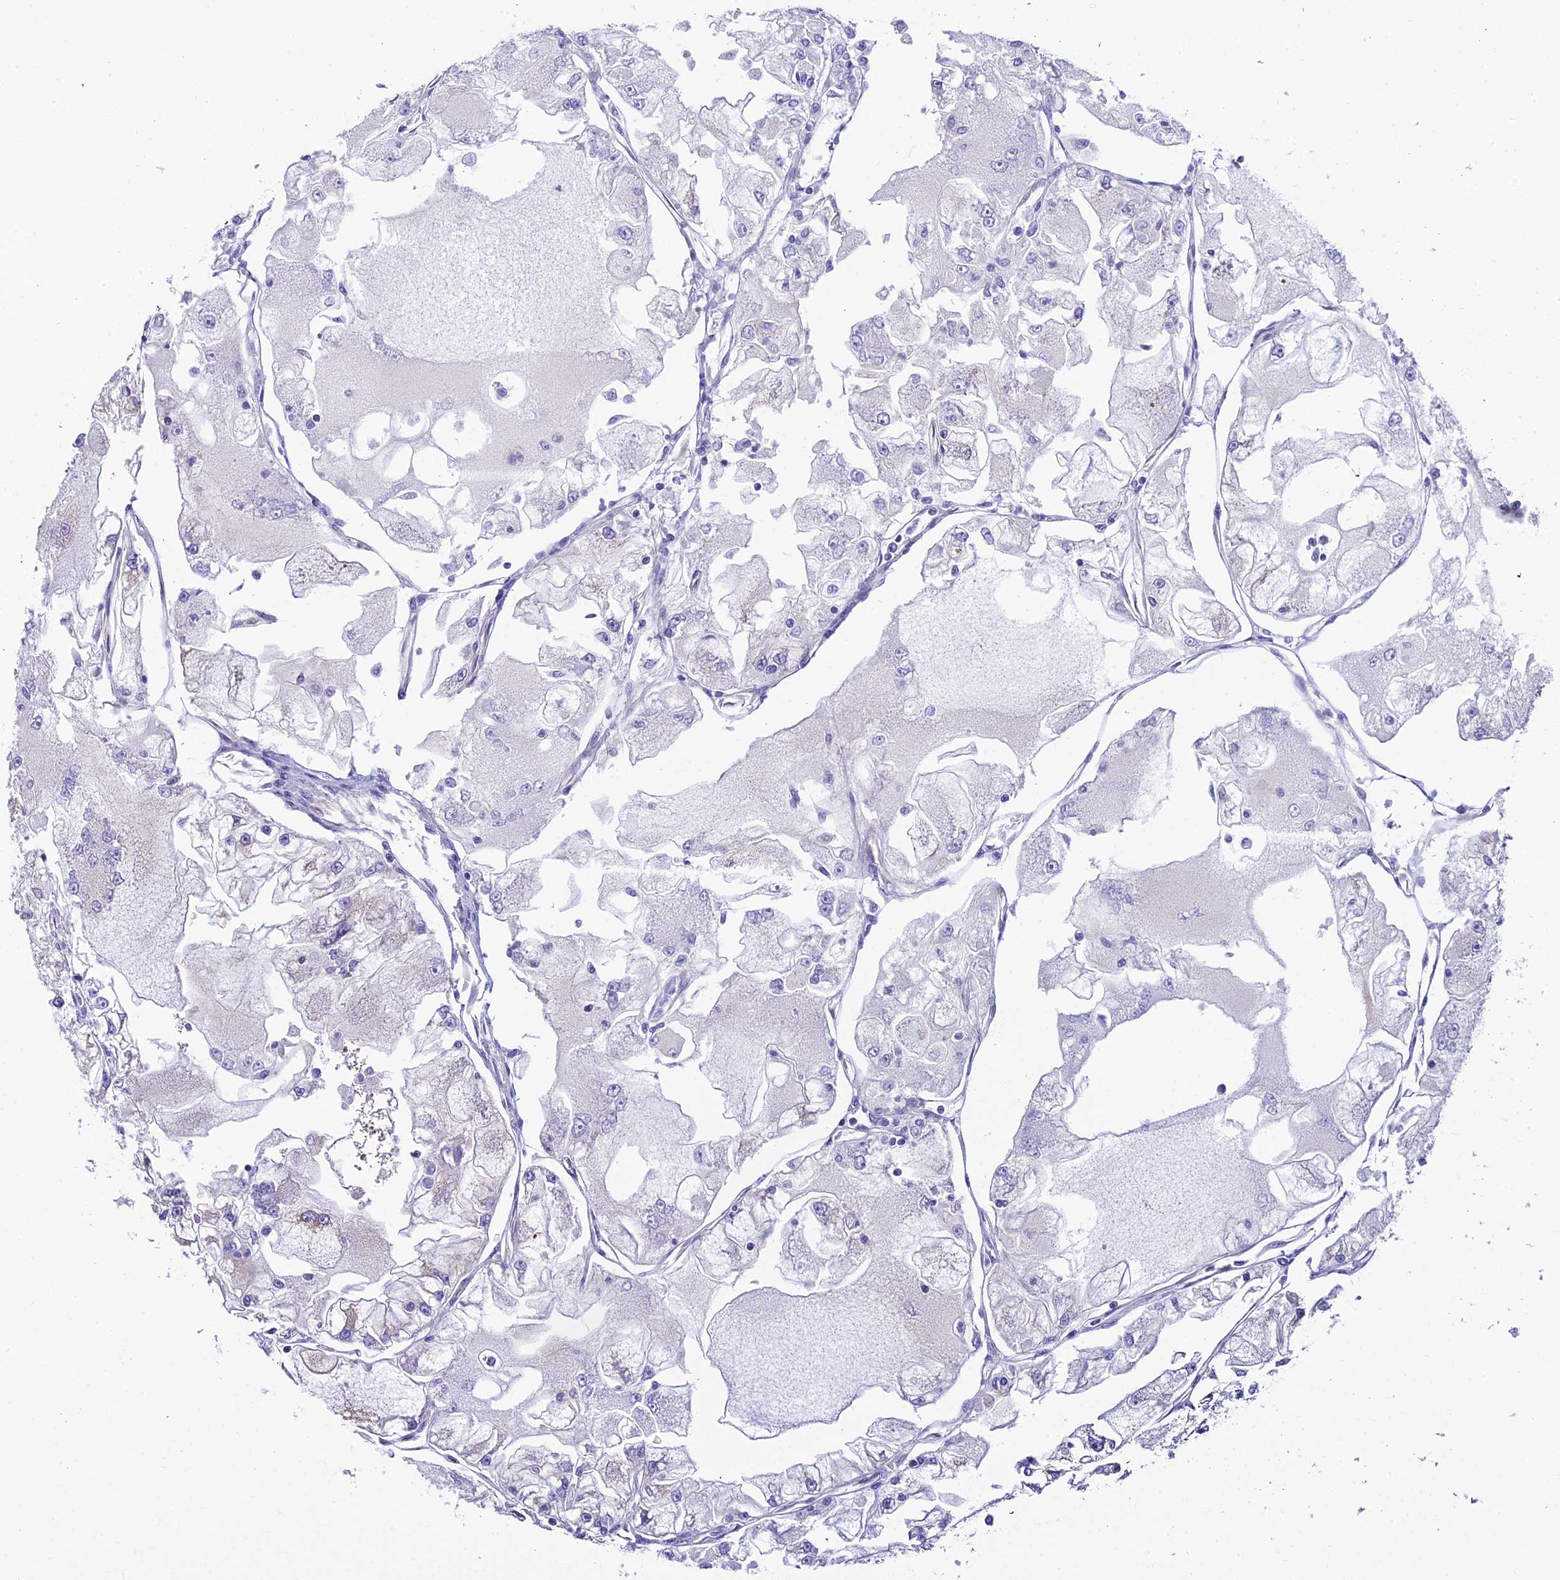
{"staining": {"intensity": "negative", "quantity": "none", "location": "none"}, "tissue": "renal cancer", "cell_type": "Tumor cells", "image_type": "cancer", "snomed": [{"axis": "morphology", "description": "Adenocarcinoma, NOS"}, {"axis": "topography", "description": "Kidney"}], "caption": "This is an immunohistochemistry image of renal adenocarcinoma. There is no expression in tumor cells.", "gene": "PPFIA3", "patient": {"sex": "female", "age": 72}}